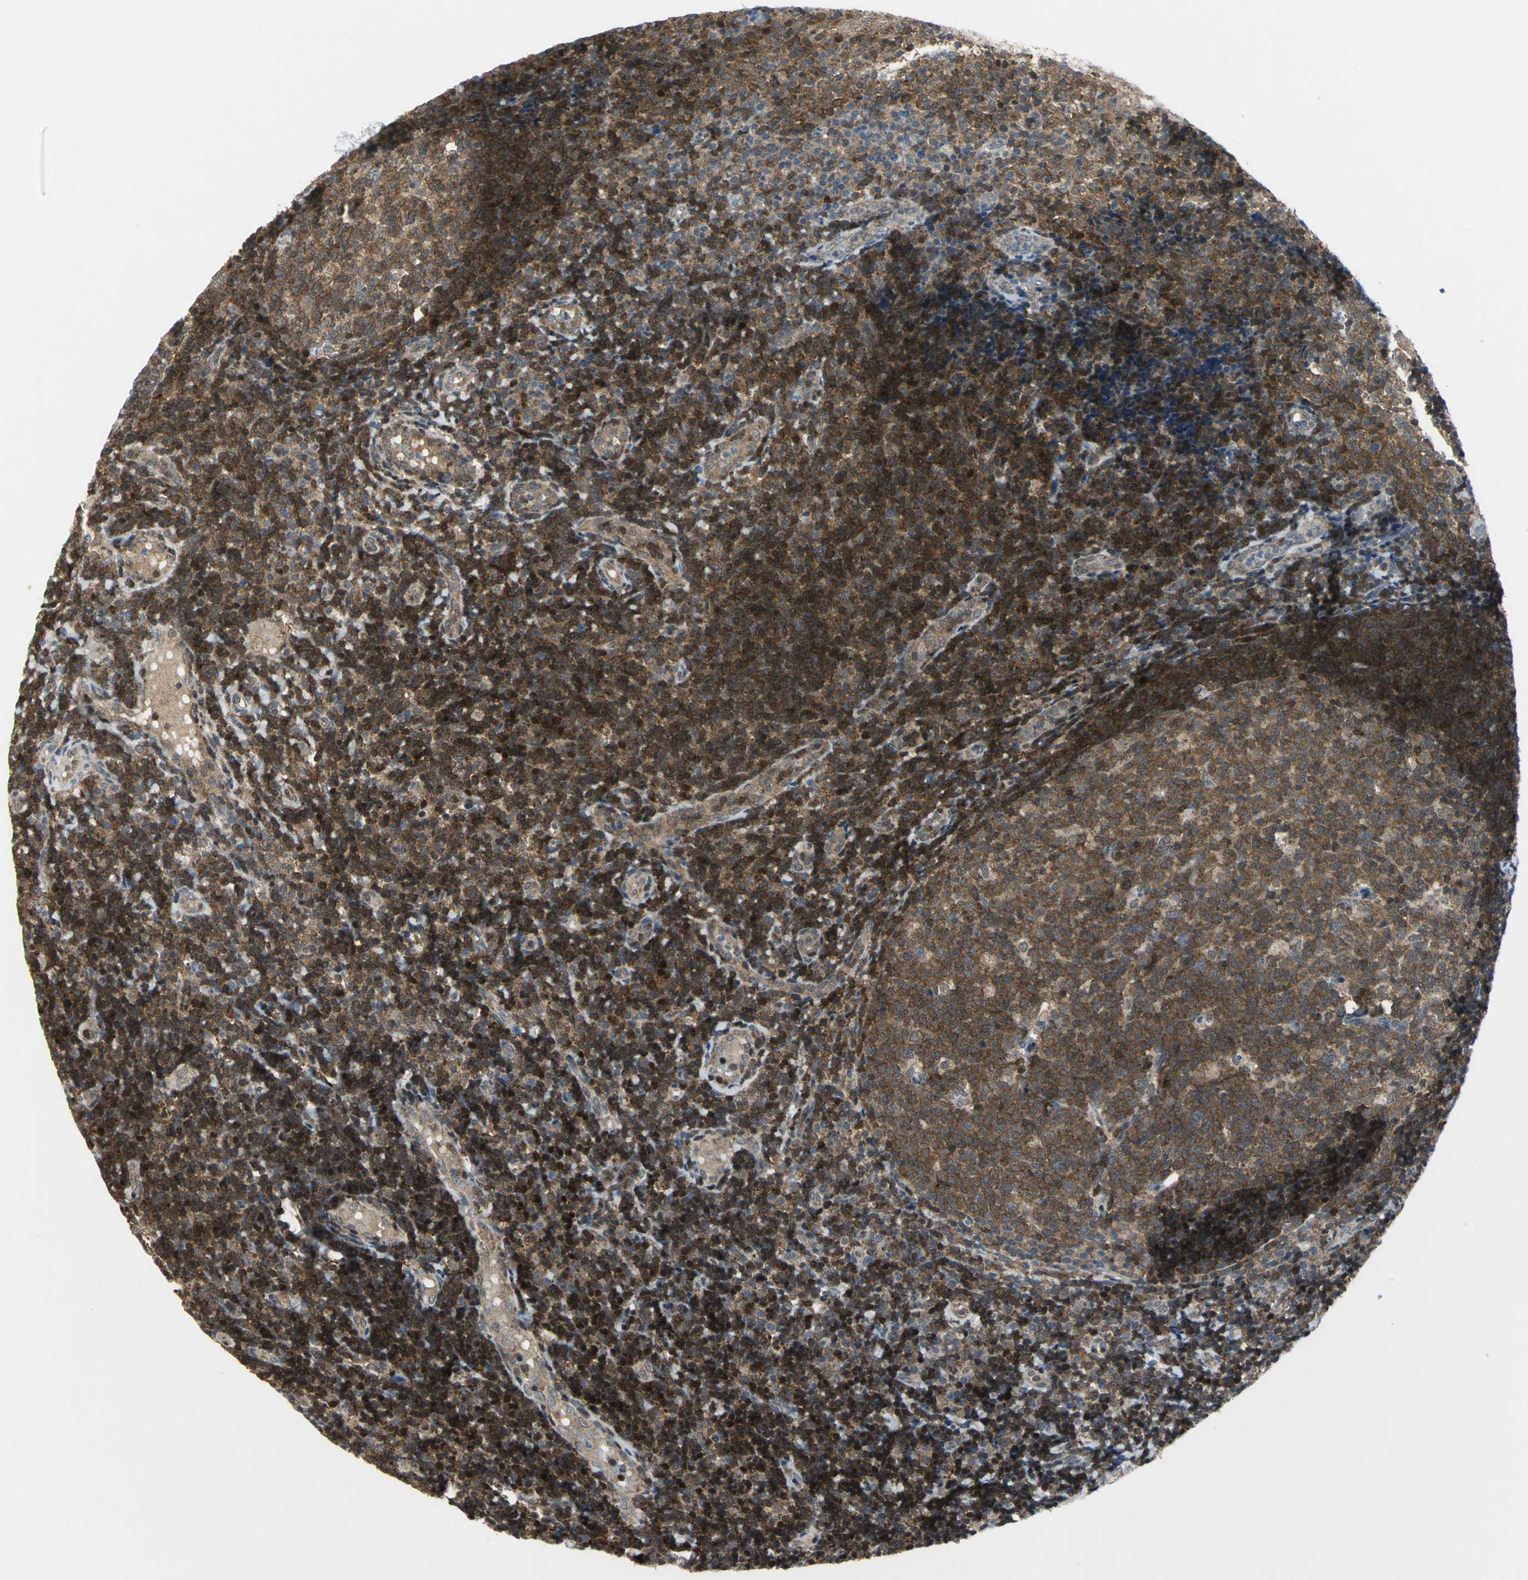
{"staining": {"intensity": "moderate", "quantity": ">75%", "location": "cytoplasmic/membranous"}, "tissue": "tonsil", "cell_type": "Germinal center cells", "image_type": "normal", "snomed": [{"axis": "morphology", "description": "Normal tissue, NOS"}, {"axis": "topography", "description": "Tonsil"}], "caption": "Immunohistochemical staining of unremarkable human tonsil reveals >75% levels of moderate cytoplasmic/membranous protein expression in approximately >75% of germinal center cells.", "gene": "PPIA", "patient": {"sex": "female", "age": 40}}